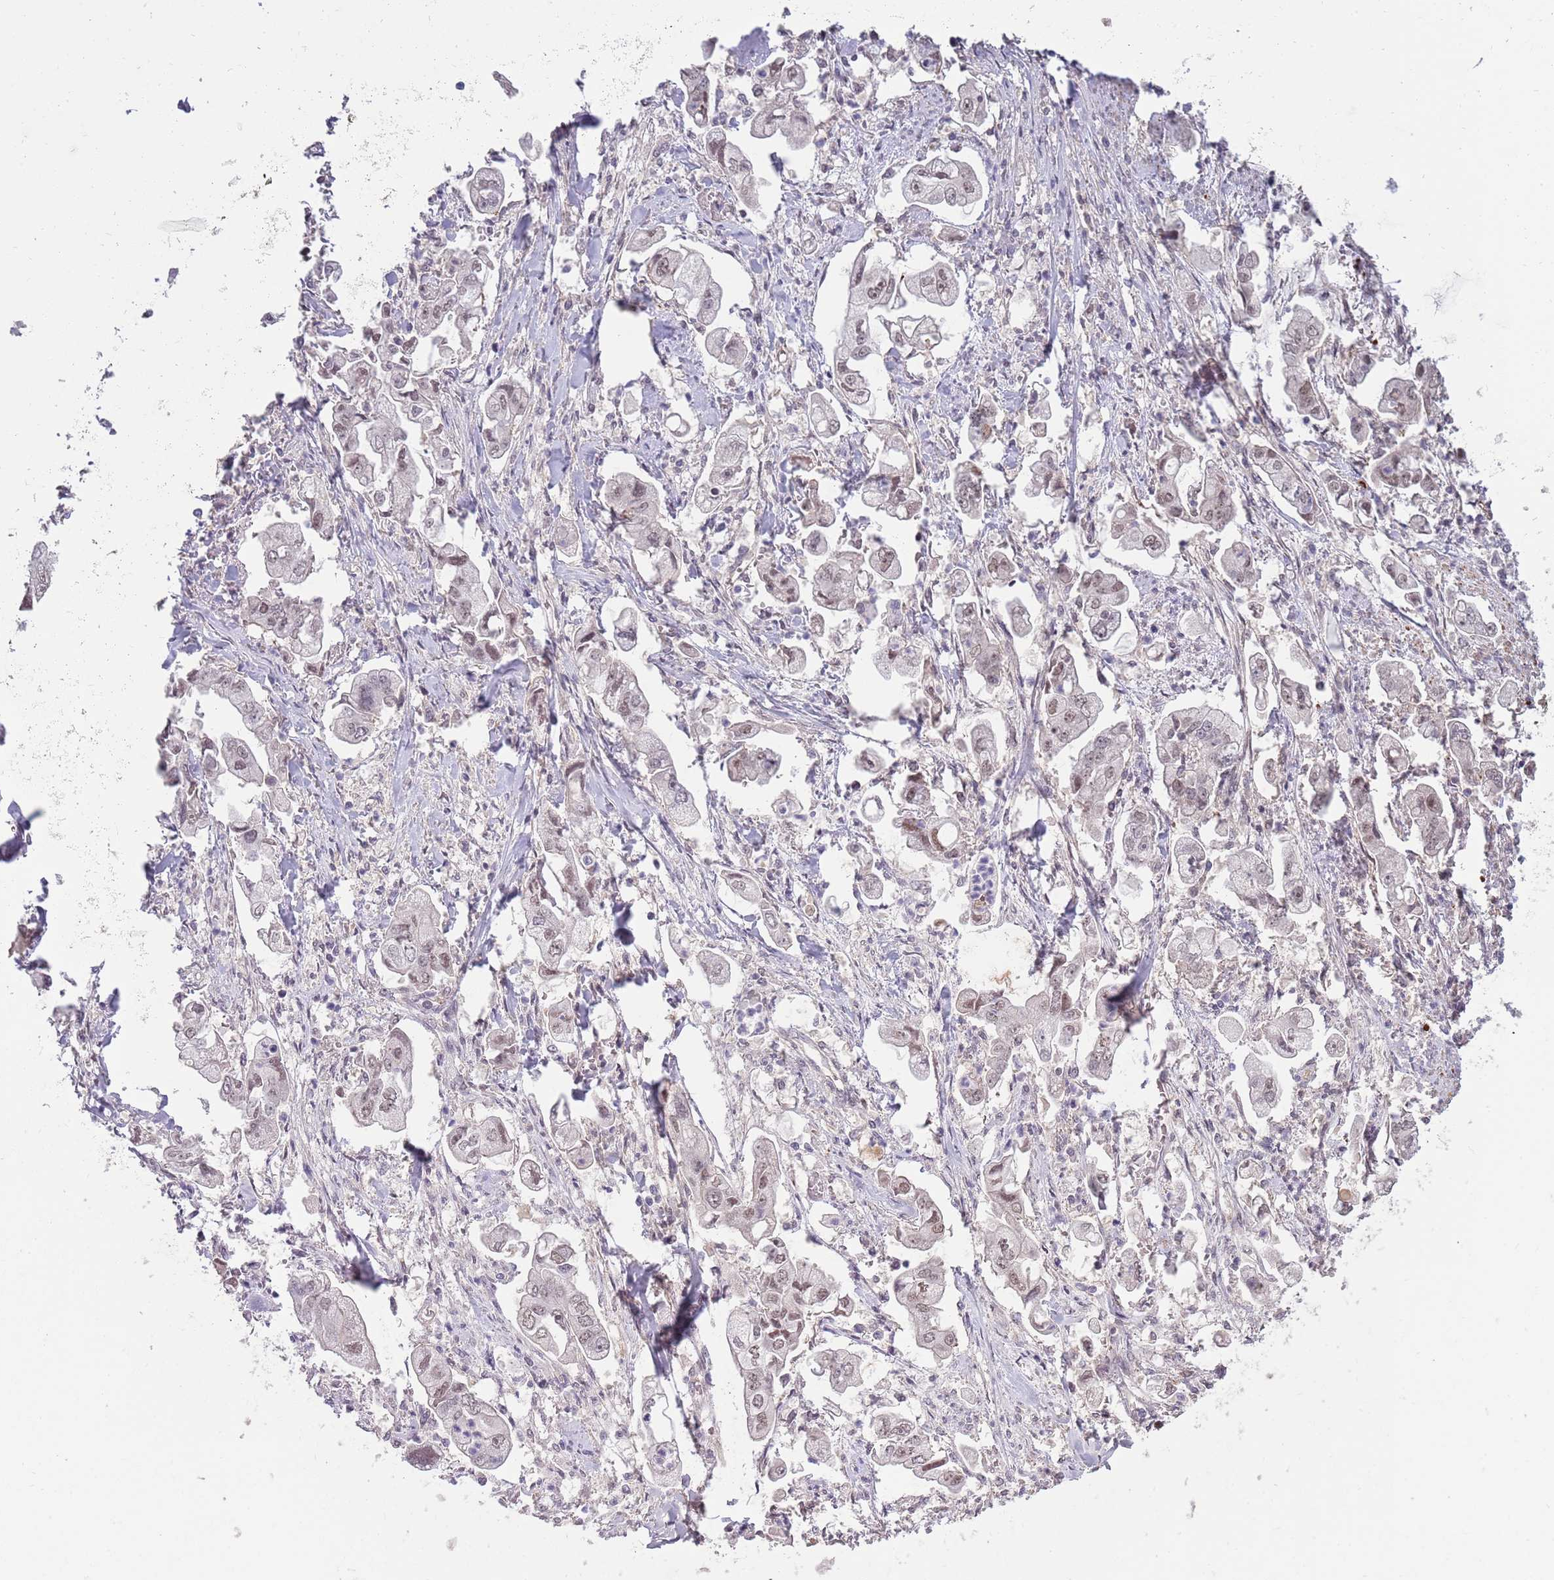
{"staining": {"intensity": "weak", "quantity": "<25%", "location": "nuclear"}, "tissue": "stomach cancer", "cell_type": "Tumor cells", "image_type": "cancer", "snomed": [{"axis": "morphology", "description": "Adenocarcinoma, NOS"}, {"axis": "topography", "description": "Stomach"}], "caption": "This is a micrograph of IHC staining of adenocarcinoma (stomach), which shows no staining in tumor cells.", "gene": "ZBTB7A", "patient": {"sex": "male", "age": 62}}